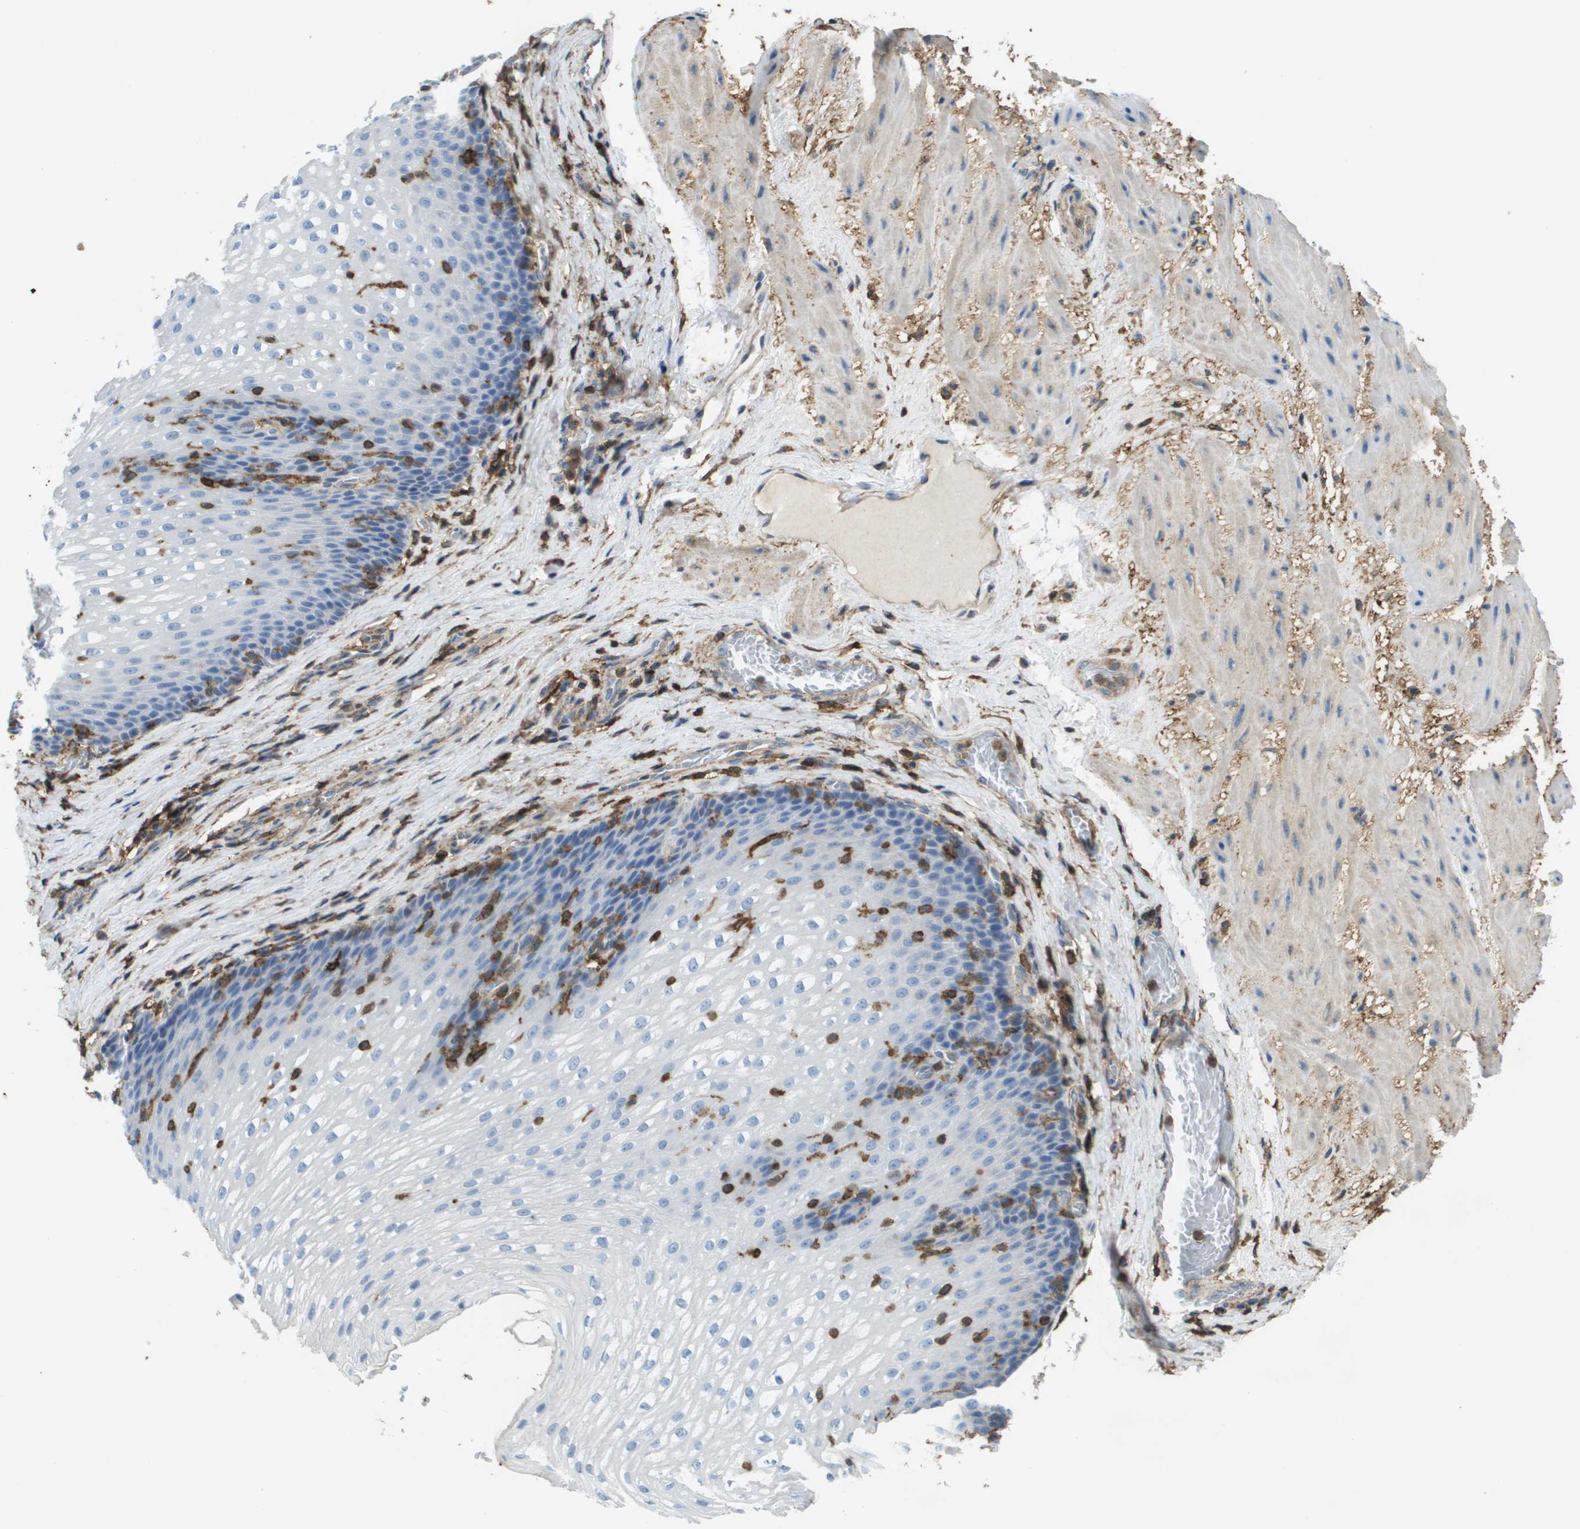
{"staining": {"intensity": "negative", "quantity": "none", "location": "none"}, "tissue": "esophagus", "cell_type": "Squamous epithelial cells", "image_type": "normal", "snomed": [{"axis": "morphology", "description": "Normal tissue, NOS"}, {"axis": "topography", "description": "Esophagus"}], "caption": "IHC of benign esophagus shows no positivity in squamous epithelial cells.", "gene": "PASK", "patient": {"sex": "male", "age": 48}}